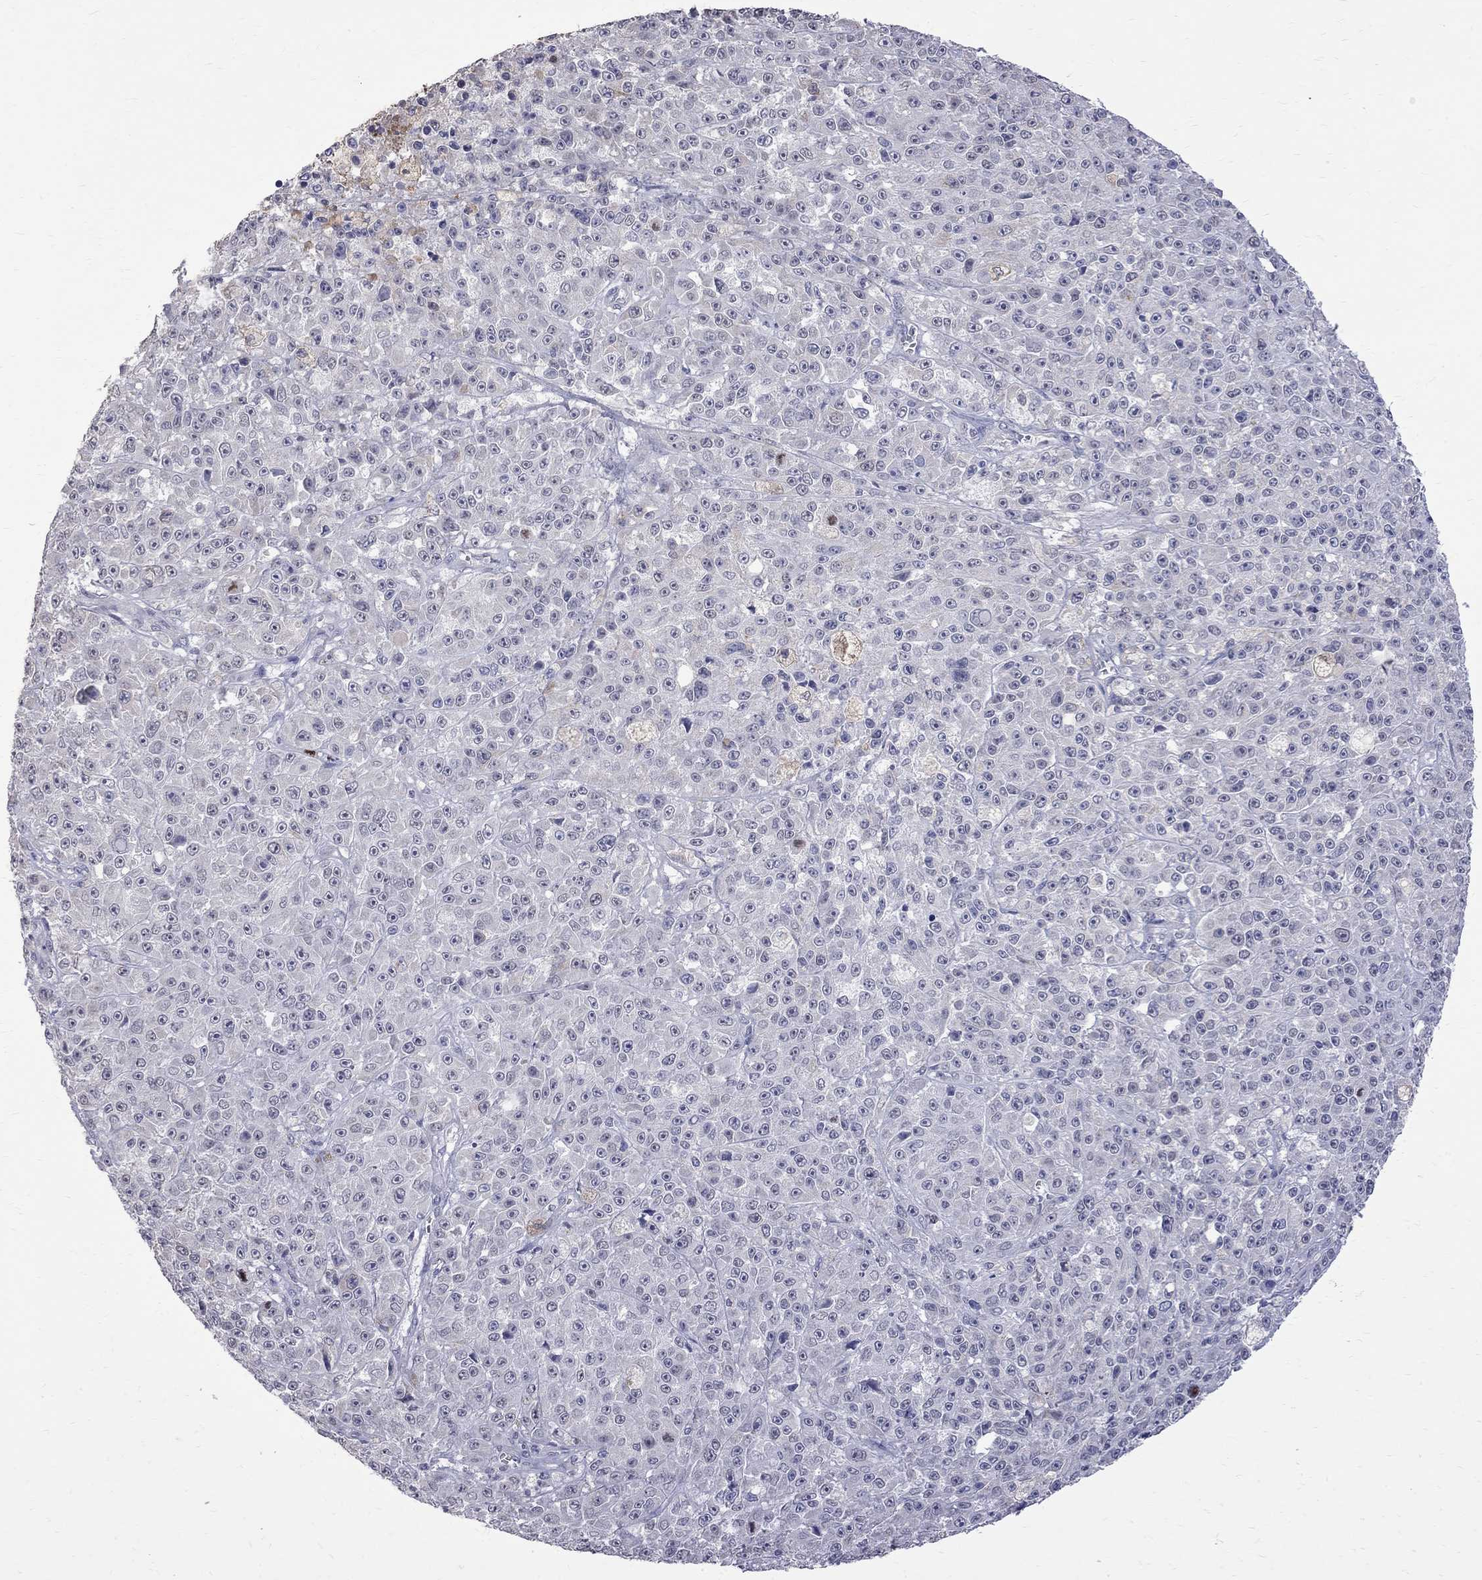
{"staining": {"intensity": "negative", "quantity": "none", "location": "none"}, "tissue": "melanoma", "cell_type": "Tumor cells", "image_type": "cancer", "snomed": [{"axis": "morphology", "description": "Malignant melanoma, NOS"}, {"axis": "topography", "description": "Skin"}], "caption": "DAB immunohistochemical staining of melanoma demonstrates no significant positivity in tumor cells.", "gene": "CKAP2", "patient": {"sex": "female", "age": 58}}